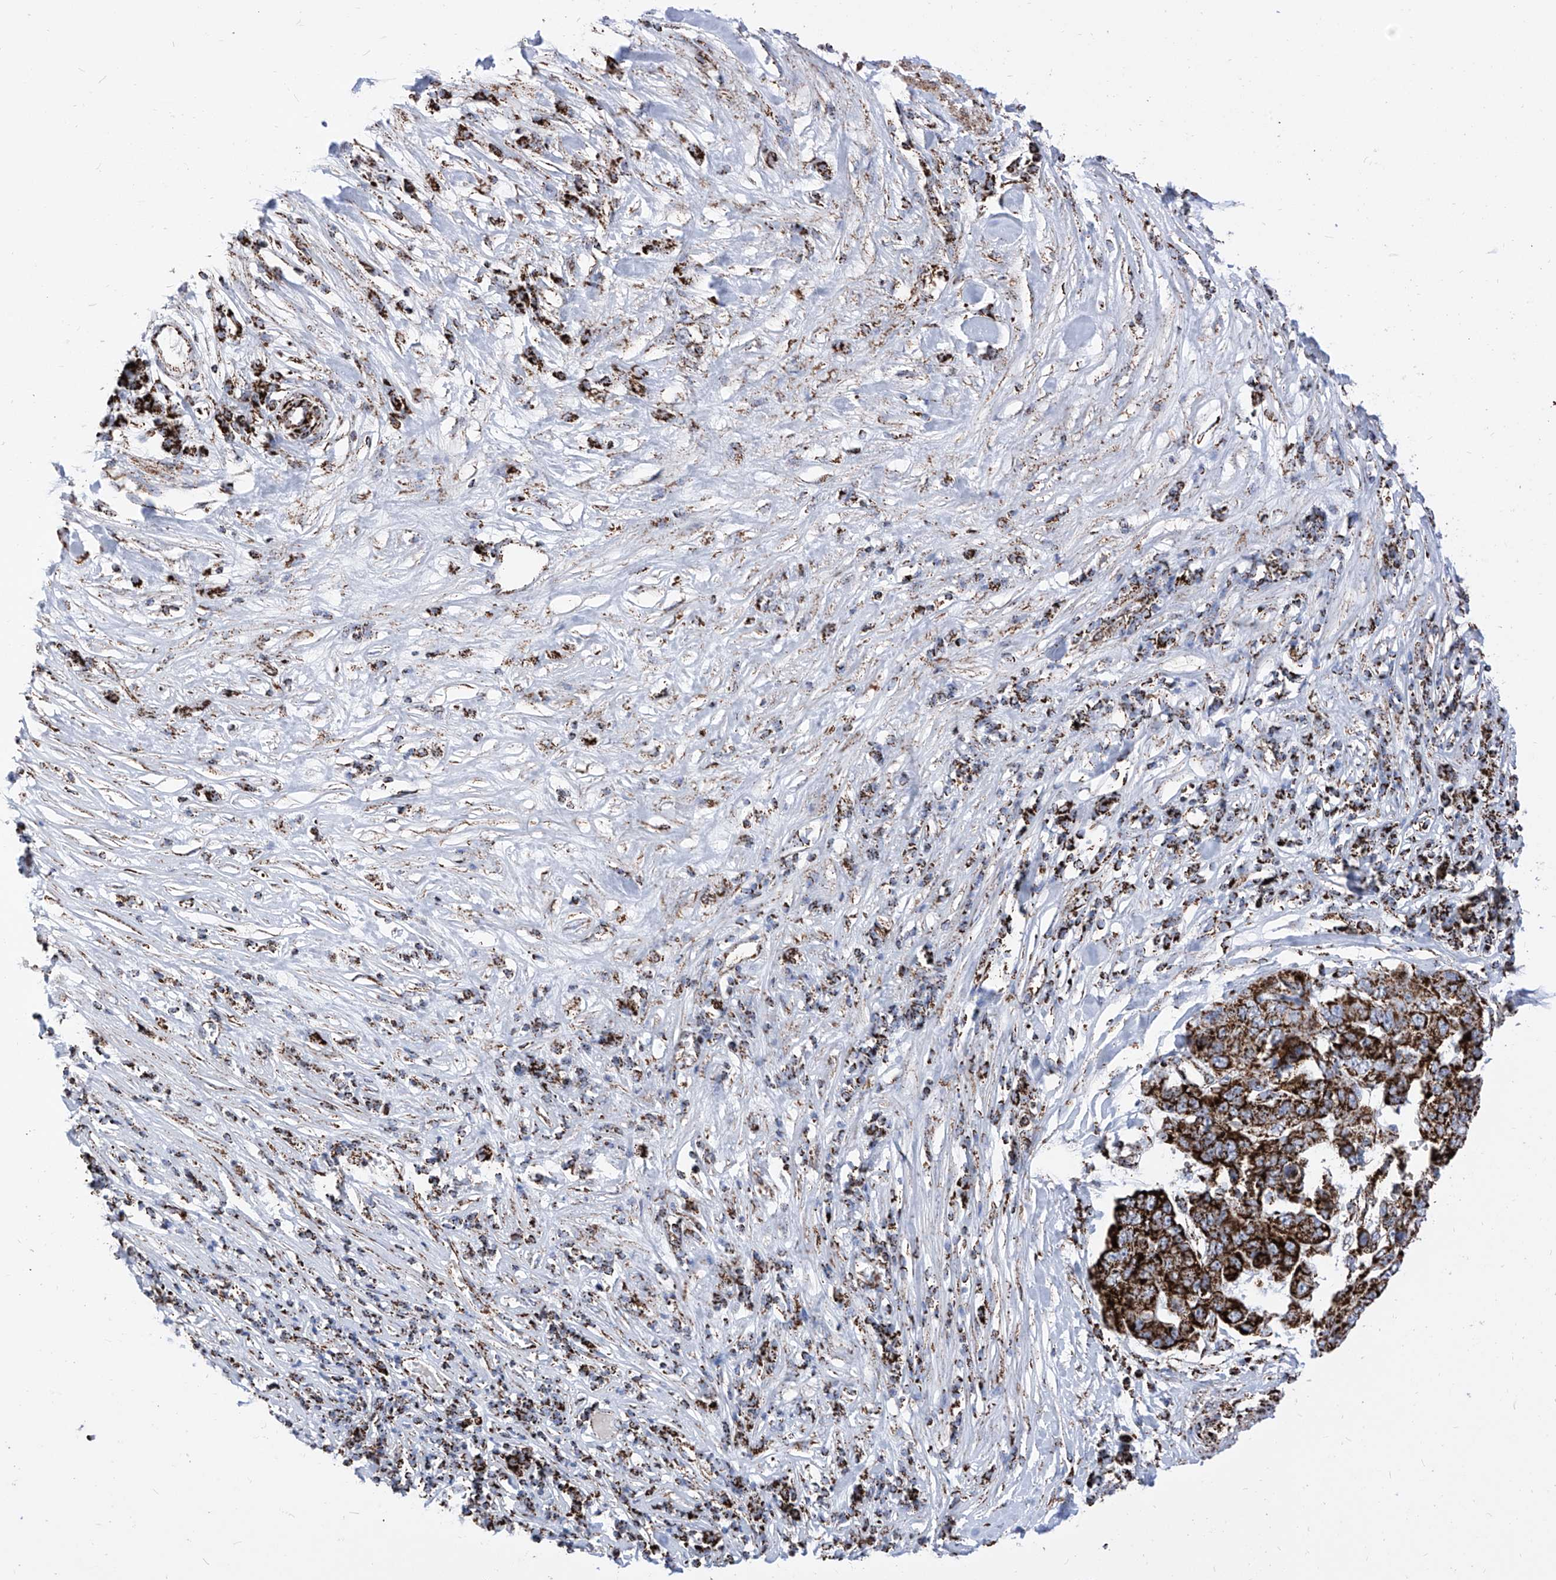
{"staining": {"intensity": "strong", "quantity": ">75%", "location": "cytoplasmic/membranous"}, "tissue": "pancreatic cancer", "cell_type": "Tumor cells", "image_type": "cancer", "snomed": [{"axis": "morphology", "description": "Adenocarcinoma, NOS"}, {"axis": "topography", "description": "Pancreas"}], "caption": "Pancreatic adenocarcinoma stained with DAB (3,3'-diaminobenzidine) IHC shows high levels of strong cytoplasmic/membranous expression in approximately >75% of tumor cells. Using DAB (brown) and hematoxylin (blue) stains, captured at high magnification using brightfield microscopy.", "gene": "COX5B", "patient": {"sex": "female", "age": 61}}